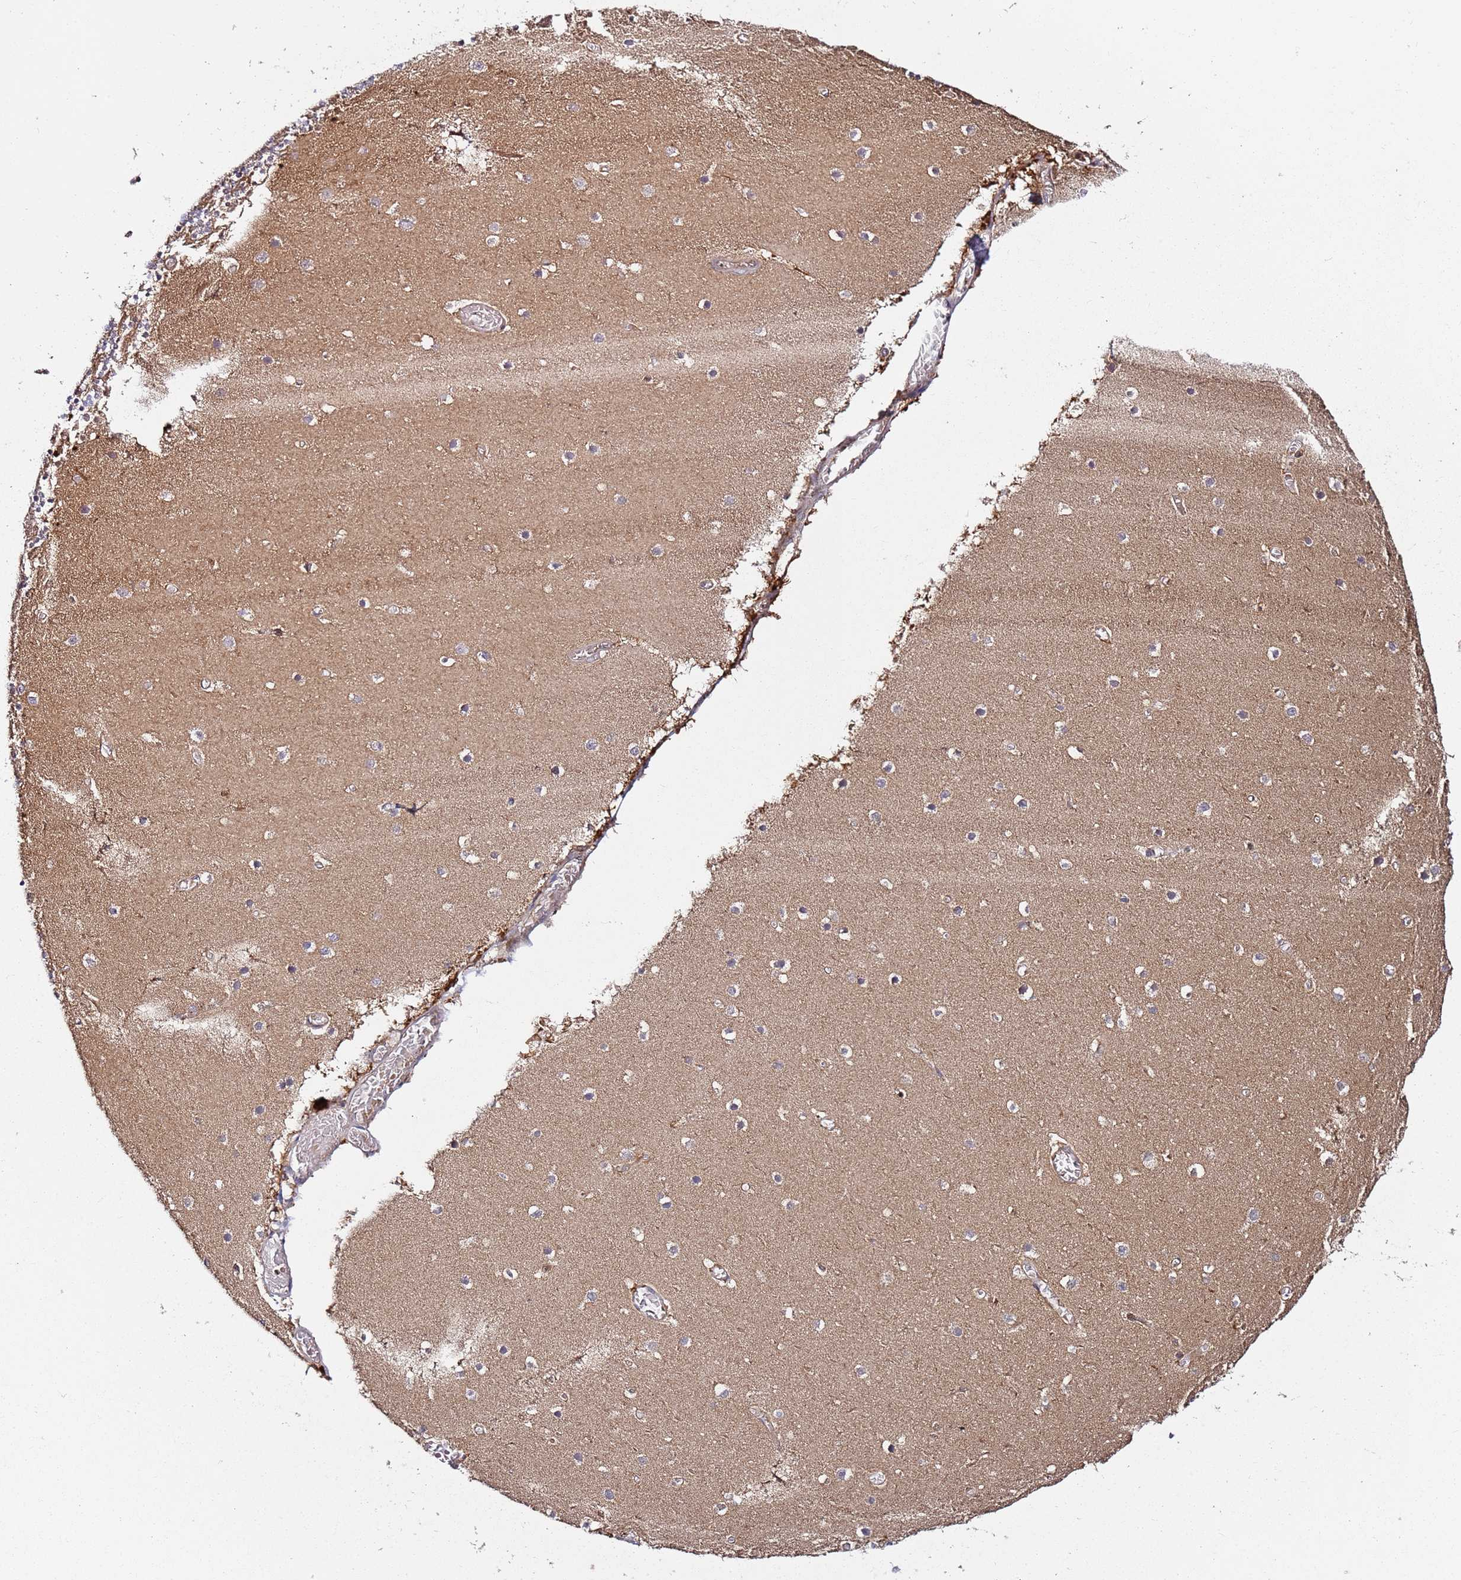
{"staining": {"intensity": "moderate", "quantity": "<25%", "location": "cytoplasmic/membranous"}, "tissue": "cerebellum", "cell_type": "Cells in granular layer", "image_type": "normal", "snomed": [{"axis": "morphology", "description": "Normal tissue, NOS"}, {"axis": "topography", "description": "Cerebellum"}], "caption": "Immunohistochemical staining of unremarkable human cerebellum demonstrates <25% levels of moderate cytoplasmic/membranous protein positivity in approximately <25% of cells in granular layer. Using DAB (brown) and hematoxylin (blue) stains, captured at high magnification using brightfield microscopy.", "gene": "PRMT7", "patient": {"sex": "female", "age": 28}}